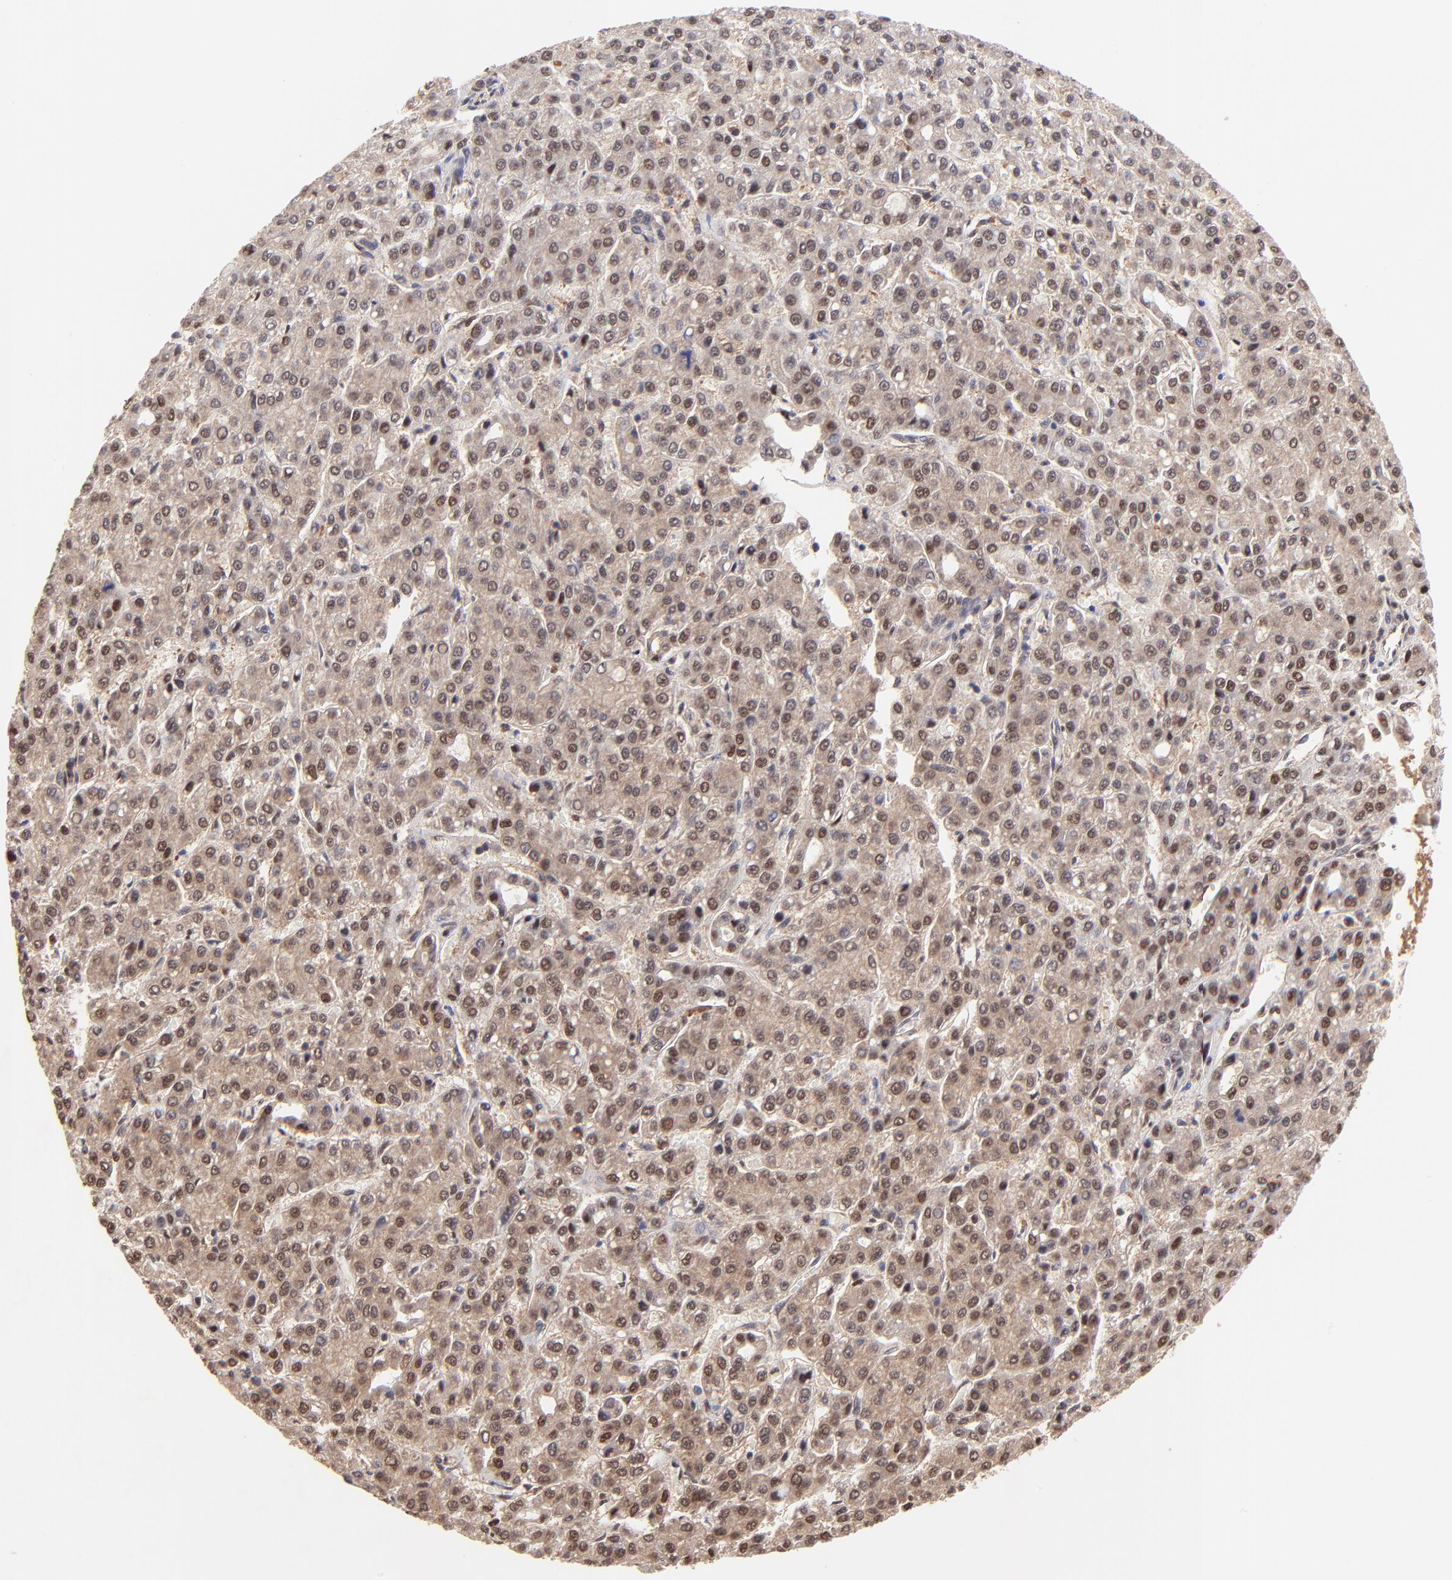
{"staining": {"intensity": "moderate", "quantity": ">75%", "location": "cytoplasmic/membranous,nuclear"}, "tissue": "liver cancer", "cell_type": "Tumor cells", "image_type": "cancer", "snomed": [{"axis": "morphology", "description": "Carcinoma, Hepatocellular, NOS"}, {"axis": "topography", "description": "Liver"}], "caption": "Liver cancer (hepatocellular carcinoma) stained for a protein reveals moderate cytoplasmic/membranous and nuclear positivity in tumor cells.", "gene": "PSMA6", "patient": {"sex": "male", "age": 69}}